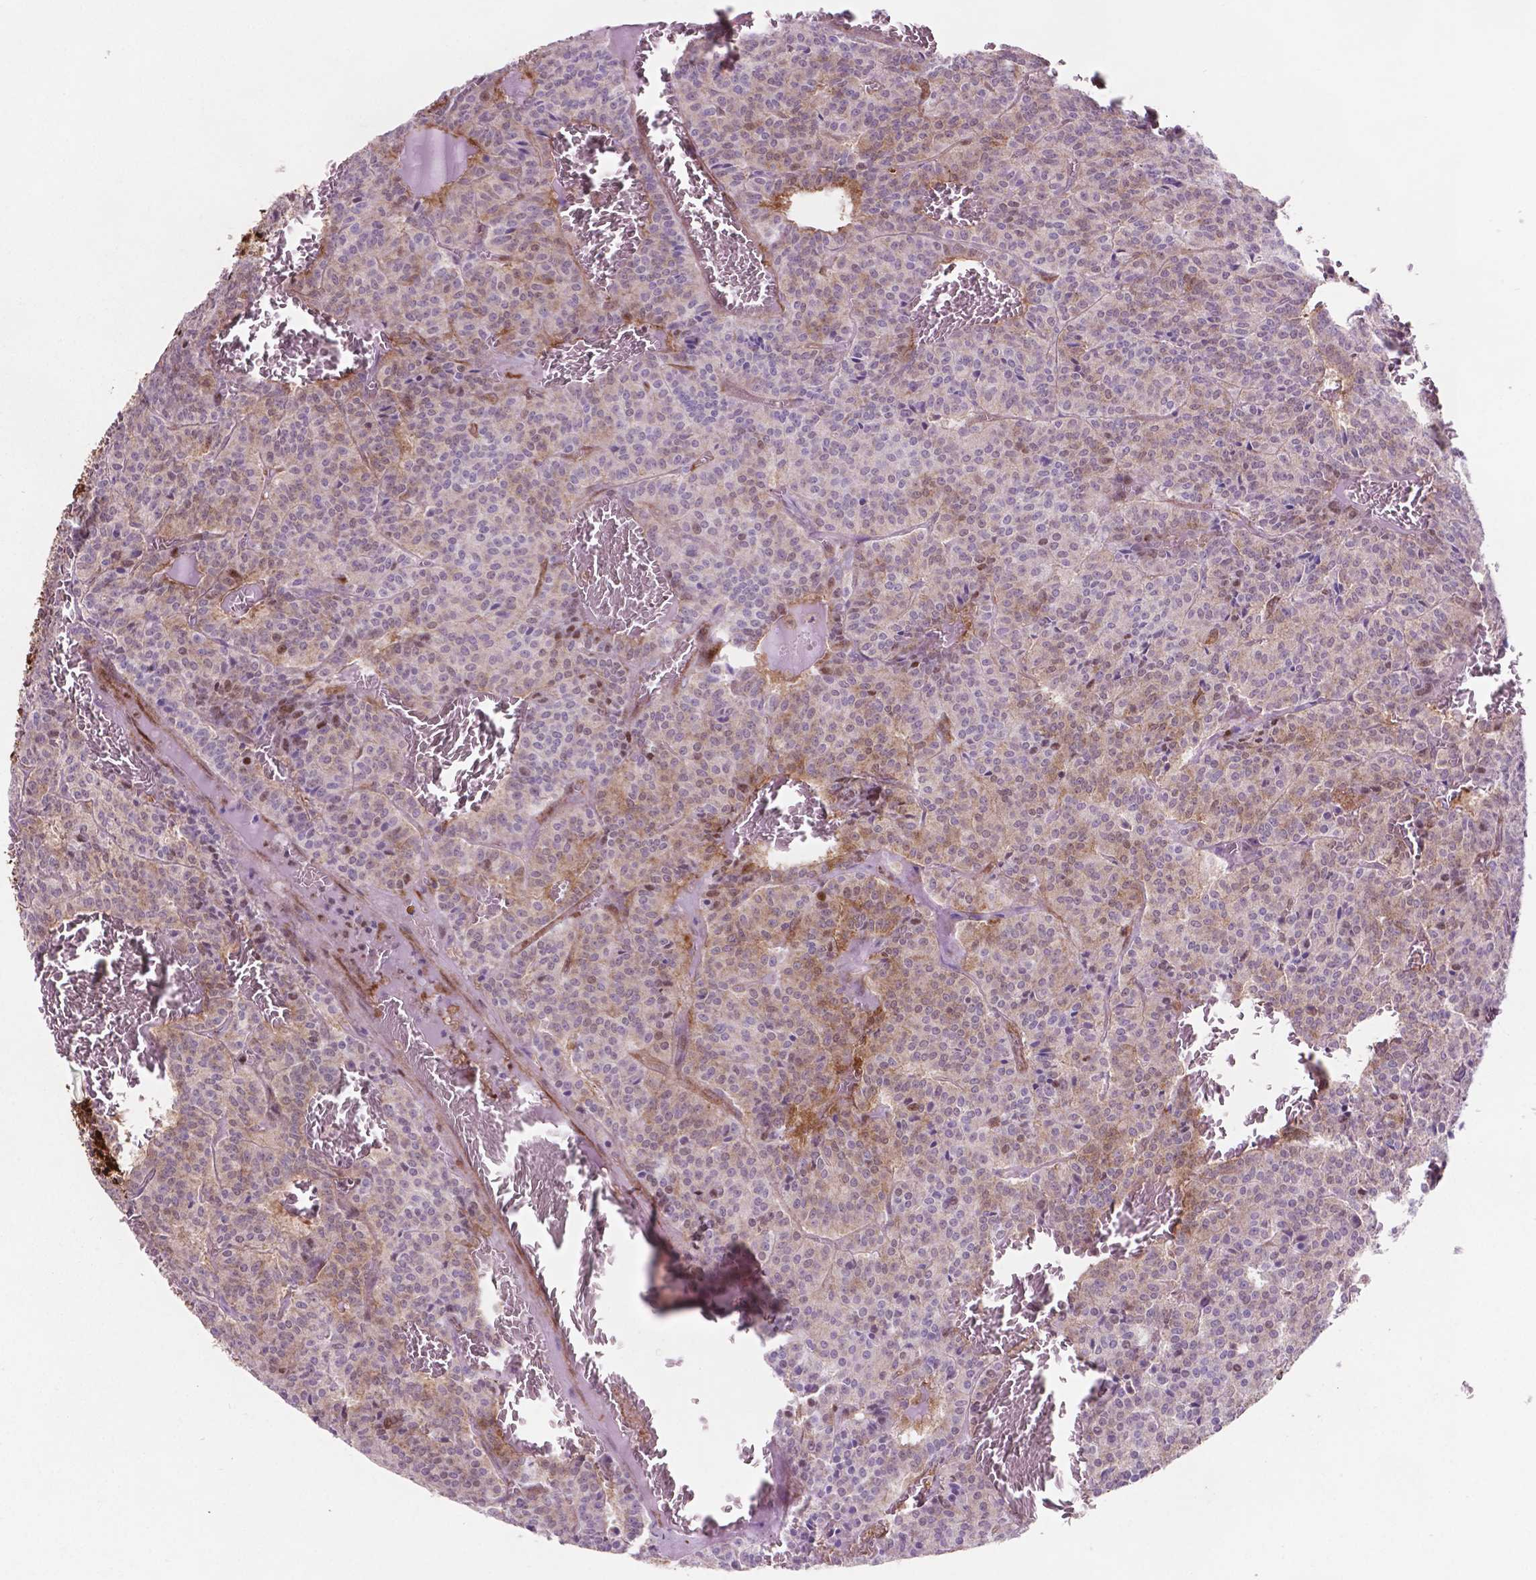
{"staining": {"intensity": "moderate", "quantity": "<25%", "location": "cytoplasmic/membranous"}, "tissue": "carcinoid", "cell_type": "Tumor cells", "image_type": "cancer", "snomed": [{"axis": "morphology", "description": "Carcinoid, malignant, NOS"}, {"axis": "topography", "description": "Lung"}], "caption": "Immunohistochemical staining of human carcinoid exhibits low levels of moderate cytoplasmic/membranous expression in approximately <25% of tumor cells.", "gene": "LDHA", "patient": {"sex": "male", "age": 70}}